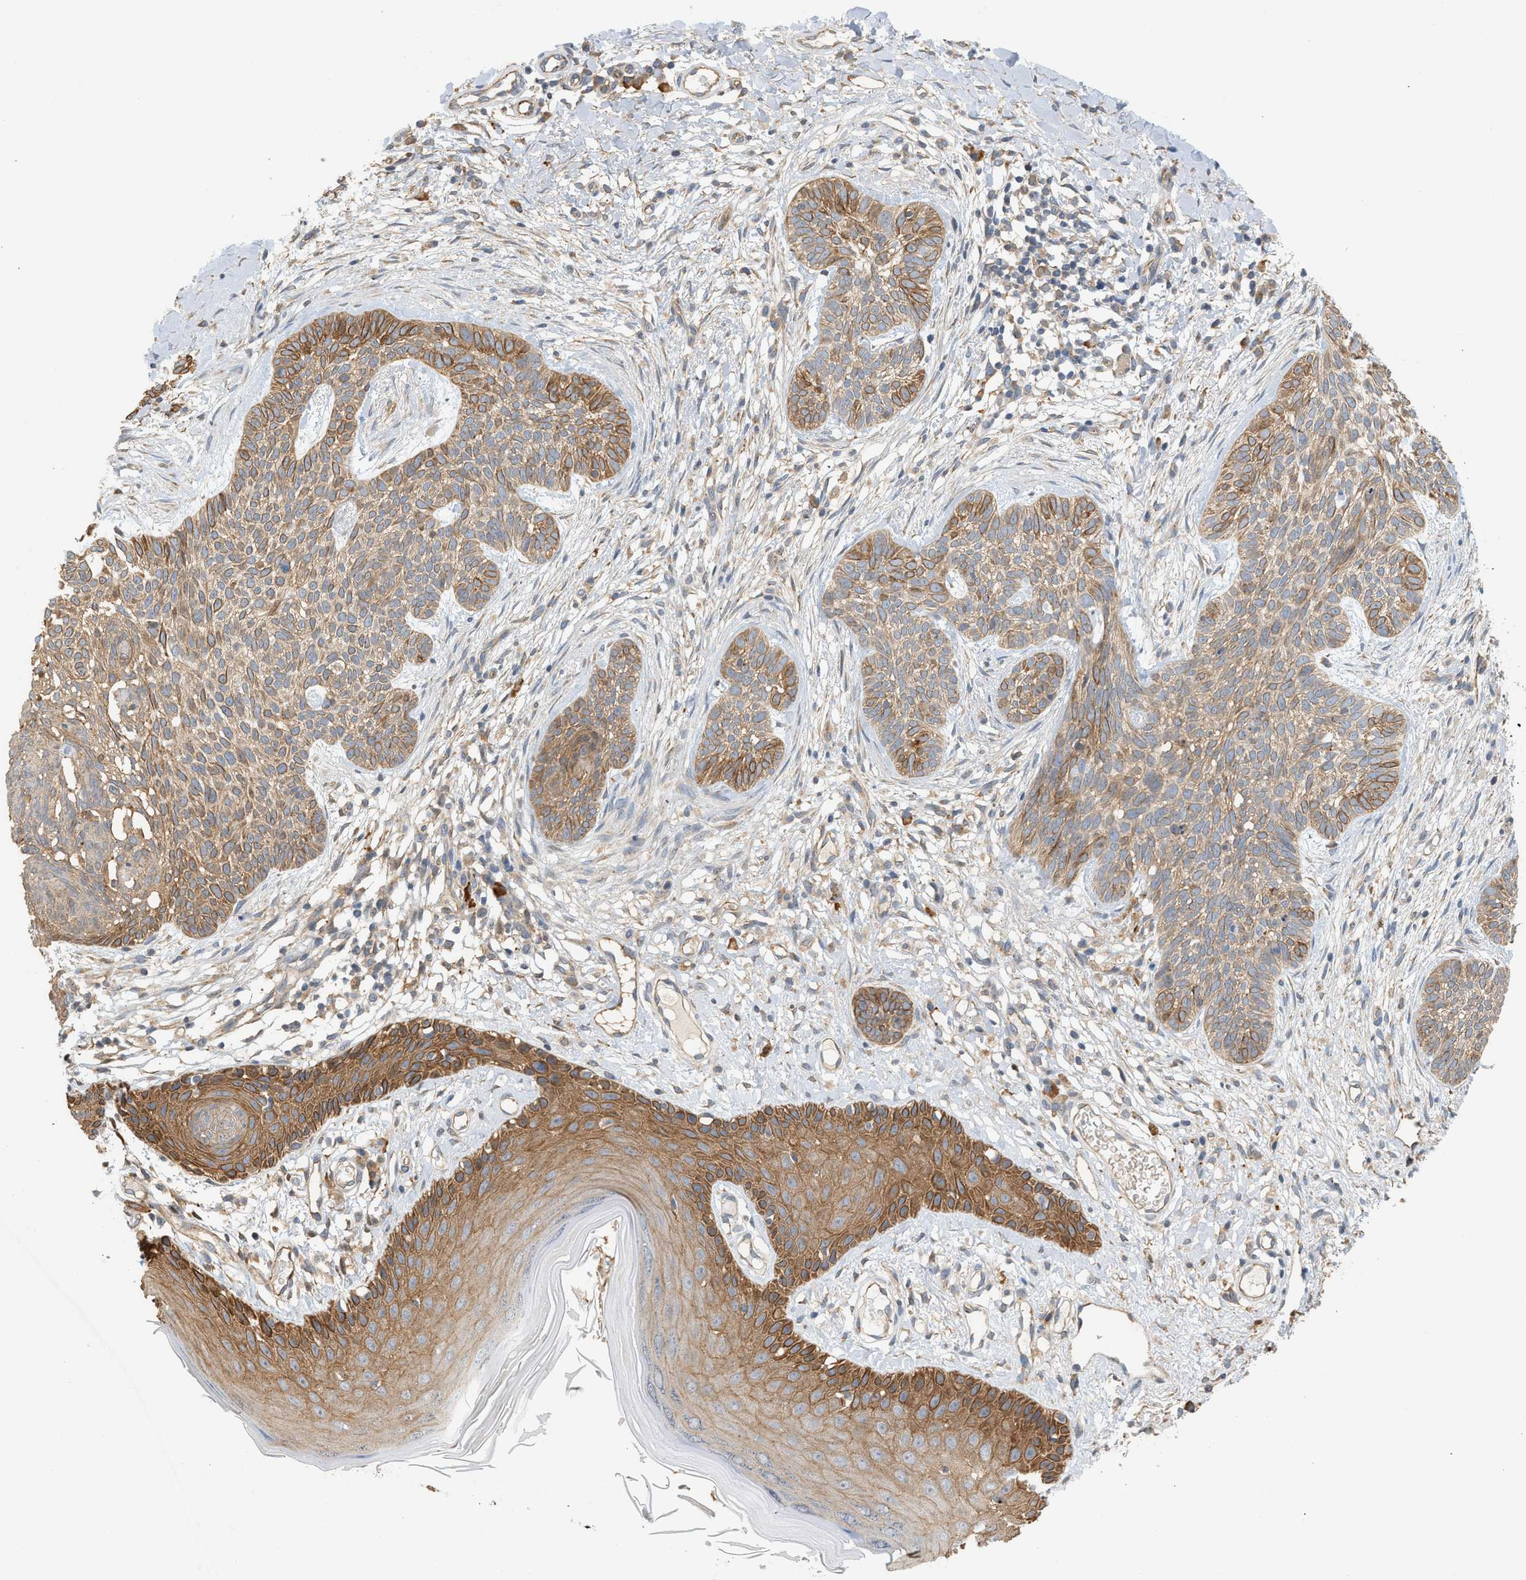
{"staining": {"intensity": "weak", "quantity": ">75%", "location": "cytoplasmic/membranous"}, "tissue": "skin cancer", "cell_type": "Tumor cells", "image_type": "cancer", "snomed": [{"axis": "morphology", "description": "Basal cell carcinoma"}, {"axis": "topography", "description": "Skin"}], "caption": "Protein staining of basal cell carcinoma (skin) tissue displays weak cytoplasmic/membranous positivity in approximately >75% of tumor cells.", "gene": "CTXN1", "patient": {"sex": "female", "age": 59}}